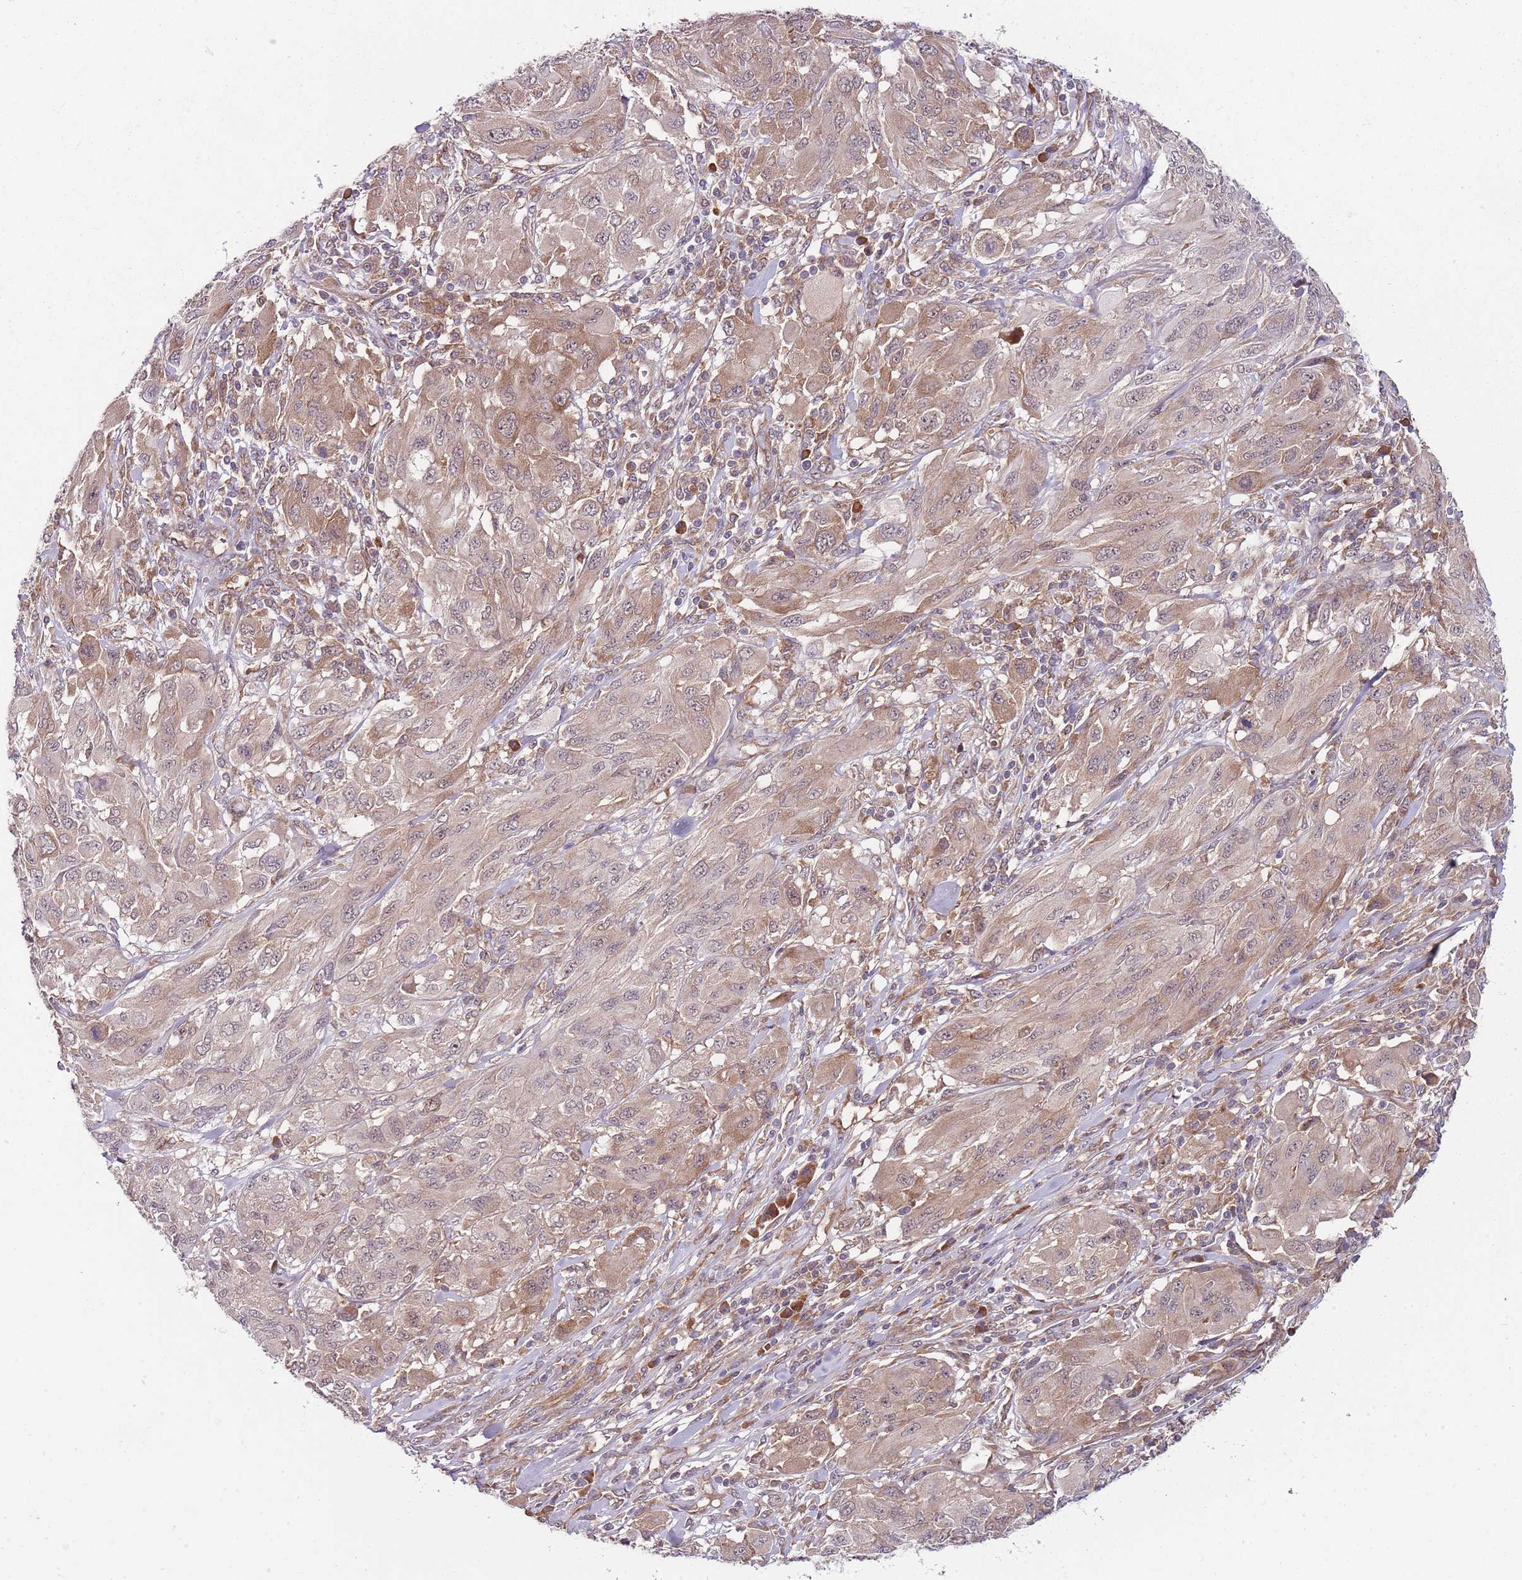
{"staining": {"intensity": "weak", "quantity": ">75%", "location": "cytoplasmic/membranous"}, "tissue": "melanoma", "cell_type": "Tumor cells", "image_type": "cancer", "snomed": [{"axis": "morphology", "description": "Malignant melanoma, NOS"}, {"axis": "topography", "description": "Skin"}], "caption": "Tumor cells display weak cytoplasmic/membranous staining in approximately >75% of cells in malignant melanoma.", "gene": "FBXL22", "patient": {"sex": "female", "age": 91}}